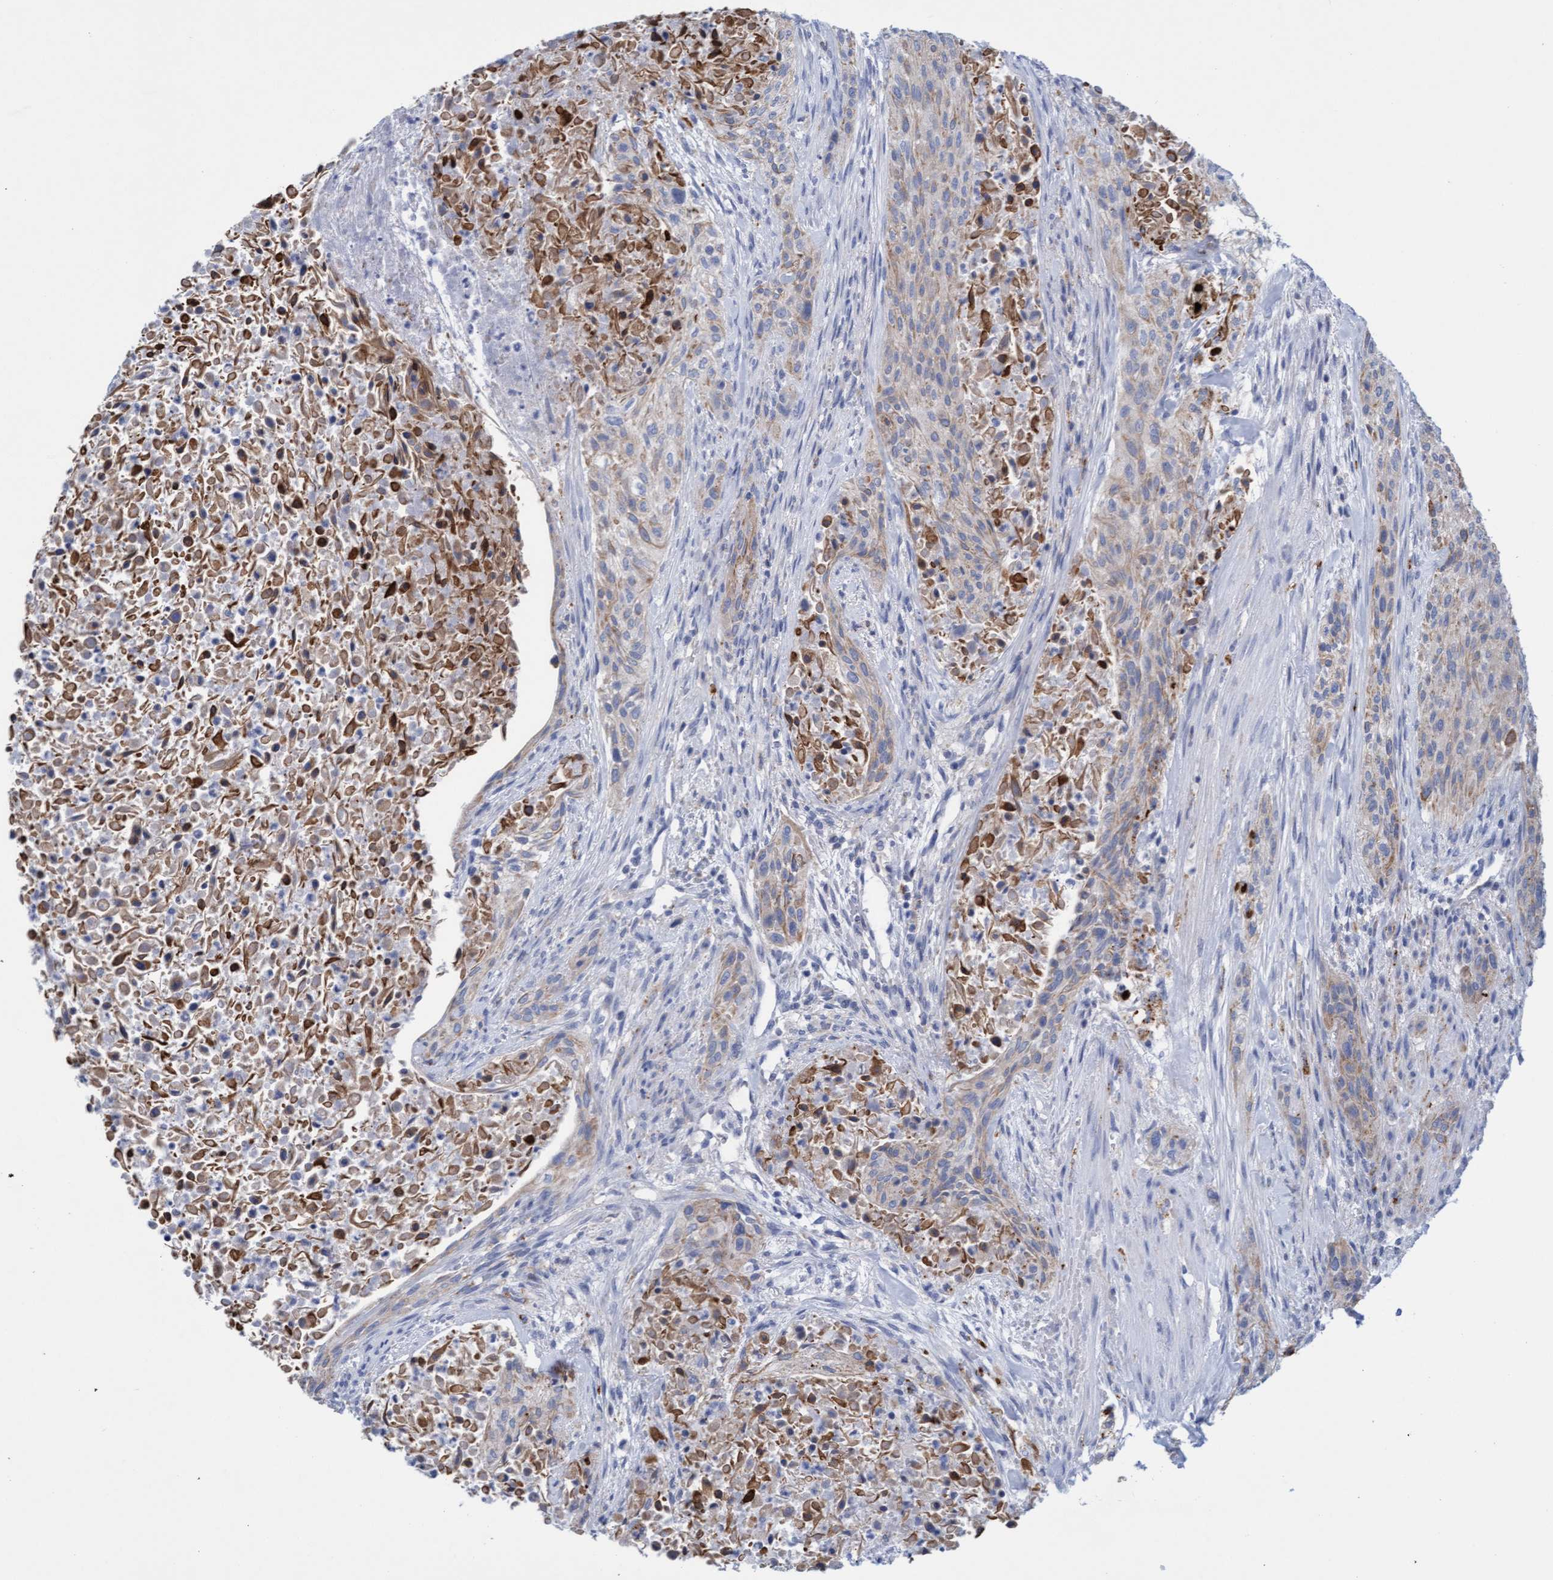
{"staining": {"intensity": "weak", "quantity": "25%-75%", "location": "cytoplasmic/membranous"}, "tissue": "urothelial cancer", "cell_type": "Tumor cells", "image_type": "cancer", "snomed": [{"axis": "morphology", "description": "Urothelial carcinoma, Low grade"}, {"axis": "morphology", "description": "Urothelial carcinoma, High grade"}, {"axis": "topography", "description": "Urinary bladder"}], "caption": "IHC of urothelial cancer exhibits low levels of weak cytoplasmic/membranous positivity in approximately 25%-75% of tumor cells.", "gene": "SGSH", "patient": {"sex": "male", "age": 35}}